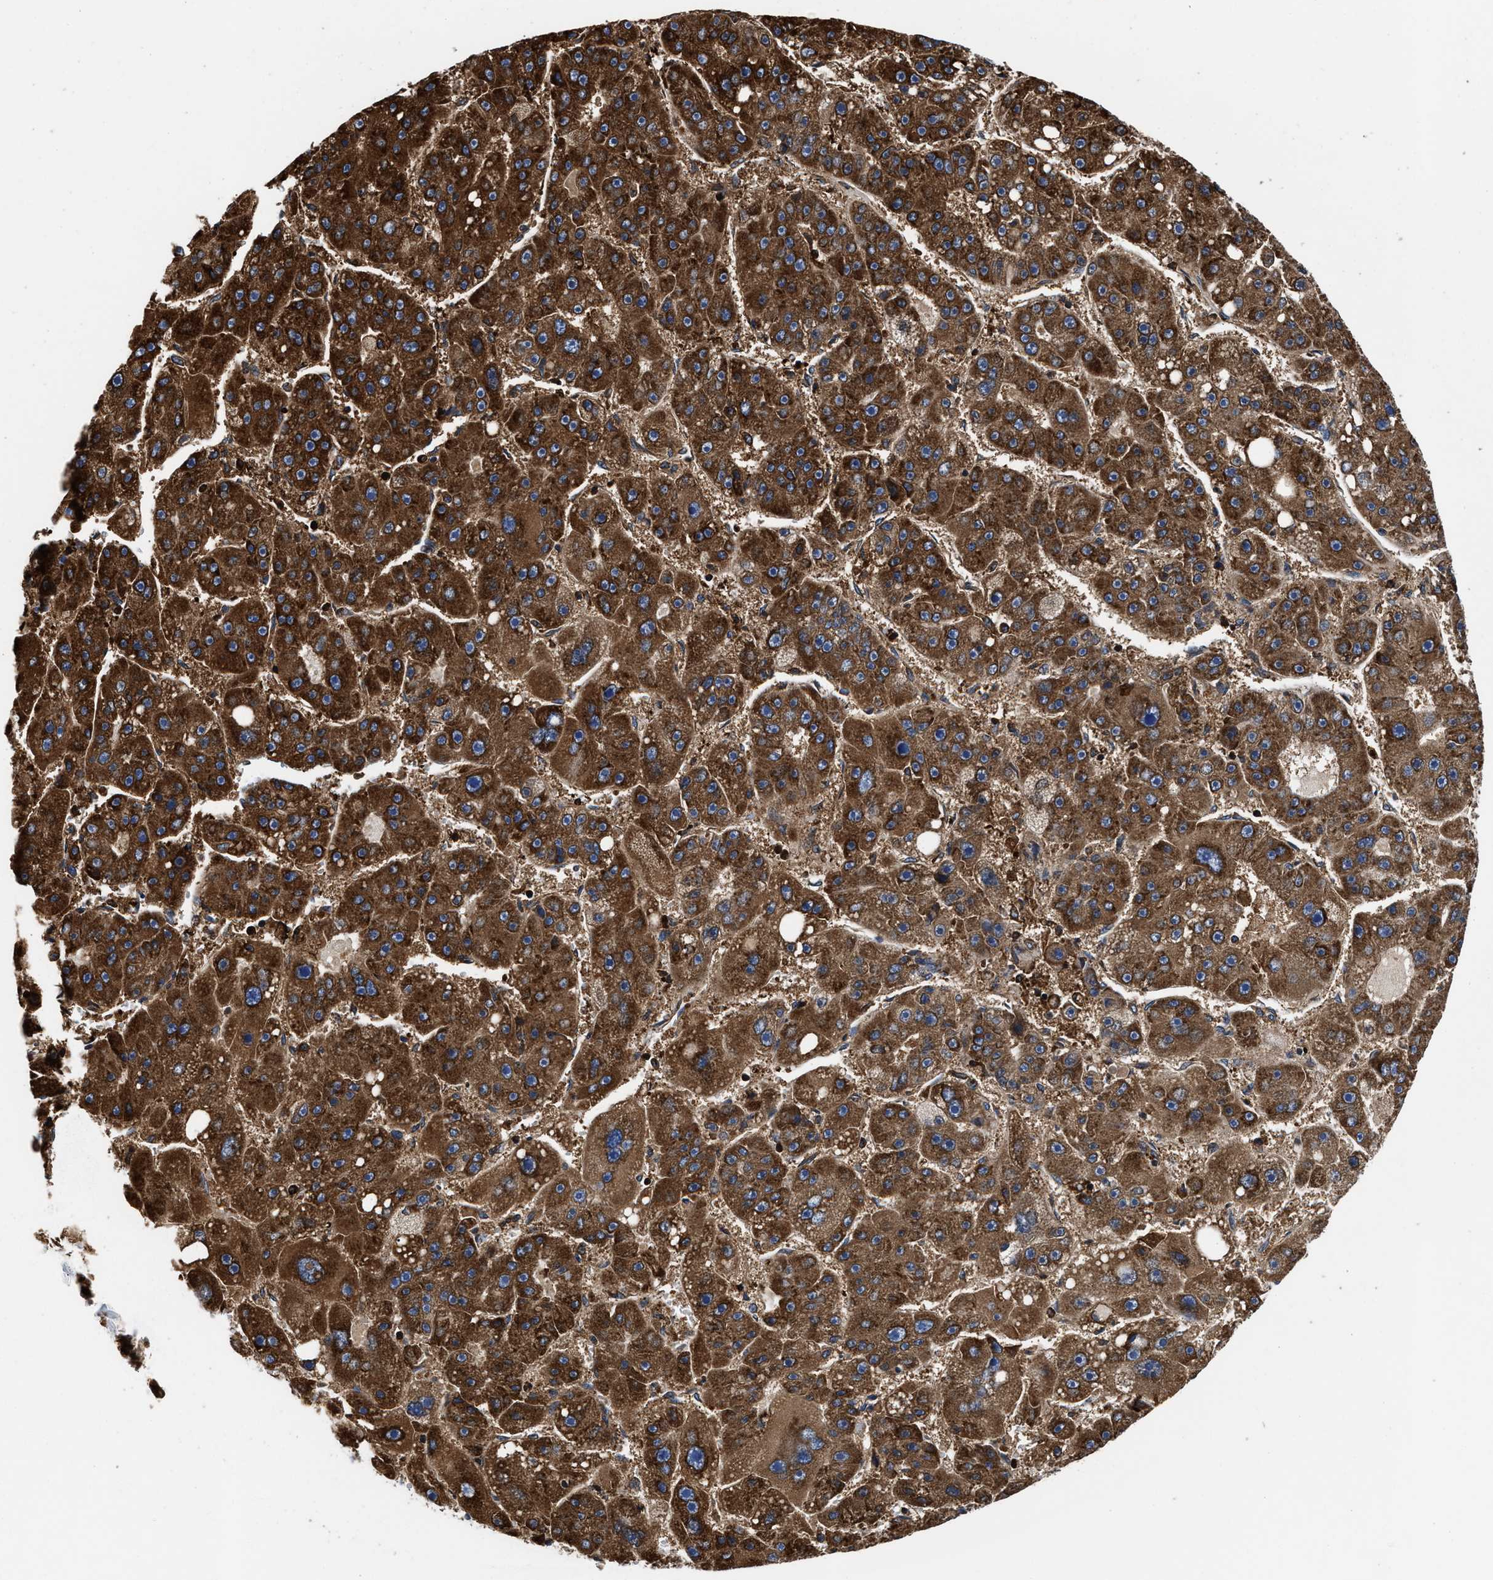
{"staining": {"intensity": "strong", "quantity": ">75%", "location": "cytoplasmic/membranous"}, "tissue": "liver cancer", "cell_type": "Tumor cells", "image_type": "cancer", "snomed": [{"axis": "morphology", "description": "Carcinoma, Hepatocellular, NOS"}, {"axis": "topography", "description": "Liver"}], "caption": "The micrograph displays a brown stain indicating the presence of a protein in the cytoplasmic/membranous of tumor cells in liver hepatocellular carcinoma. The staining was performed using DAB to visualize the protein expression in brown, while the nuclei were stained in blue with hematoxylin (Magnification: 20x).", "gene": "KYAT1", "patient": {"sex": "female", "age": 61}}